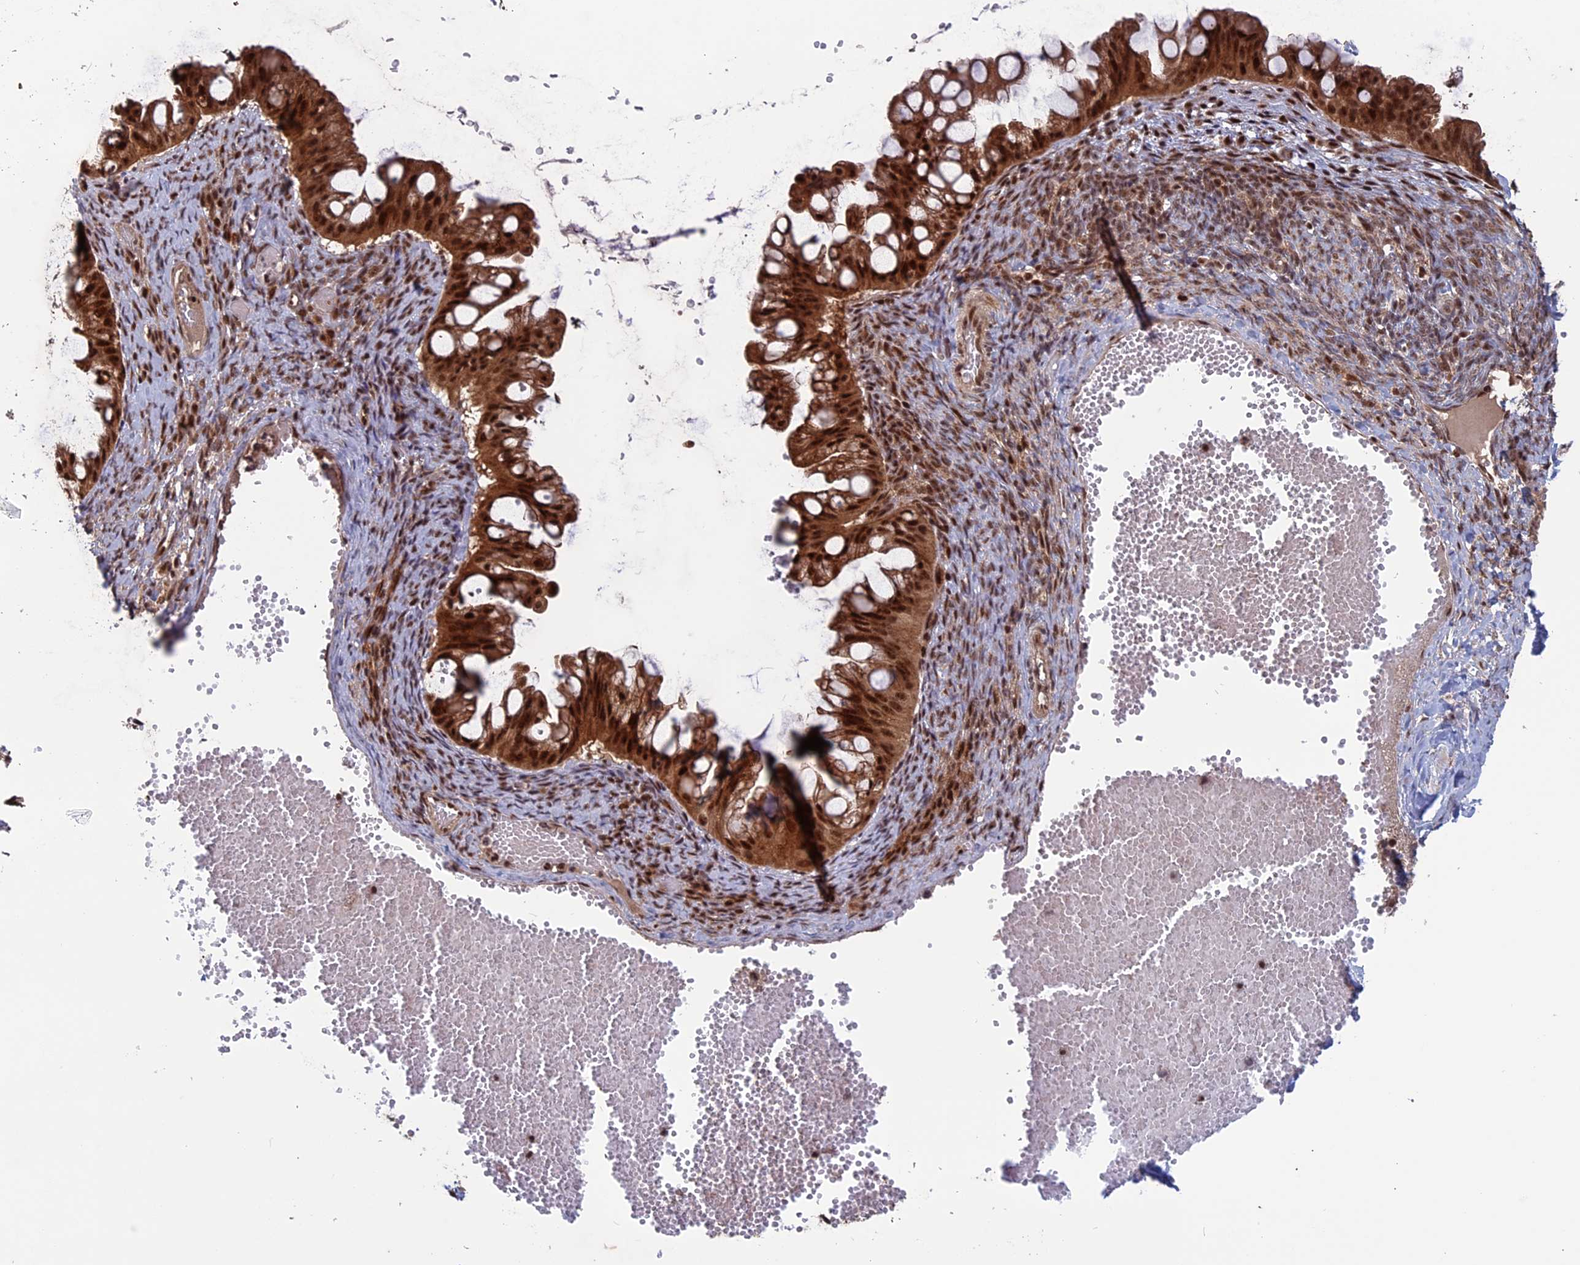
{"staining": {"intensity": "strong", "quantity": ">75%", "location": "cytoplasmic/membranous,nuclear"}, "tissue": "ovarian cancer", "cell_type": "Tumor cells", "image_type": "cancer", "snomed": [{"axis": "morphology", "description": "Cystadenocarcinoma, mucinous, NOS"}, {"axis": "topography", "description": "Ovary"}], "caption": "The image demonstrates staining of mucinous cystadenocarcinoma (ovarian), revealing strong cytoplasmic/membranous and nuclear protein positivity (brown color) within tumor cells. (Brightfield microscopy of DAB IHC at high magnification).", "gene": "CACTIN", "patient": {"sex": "female", "age": 73}}